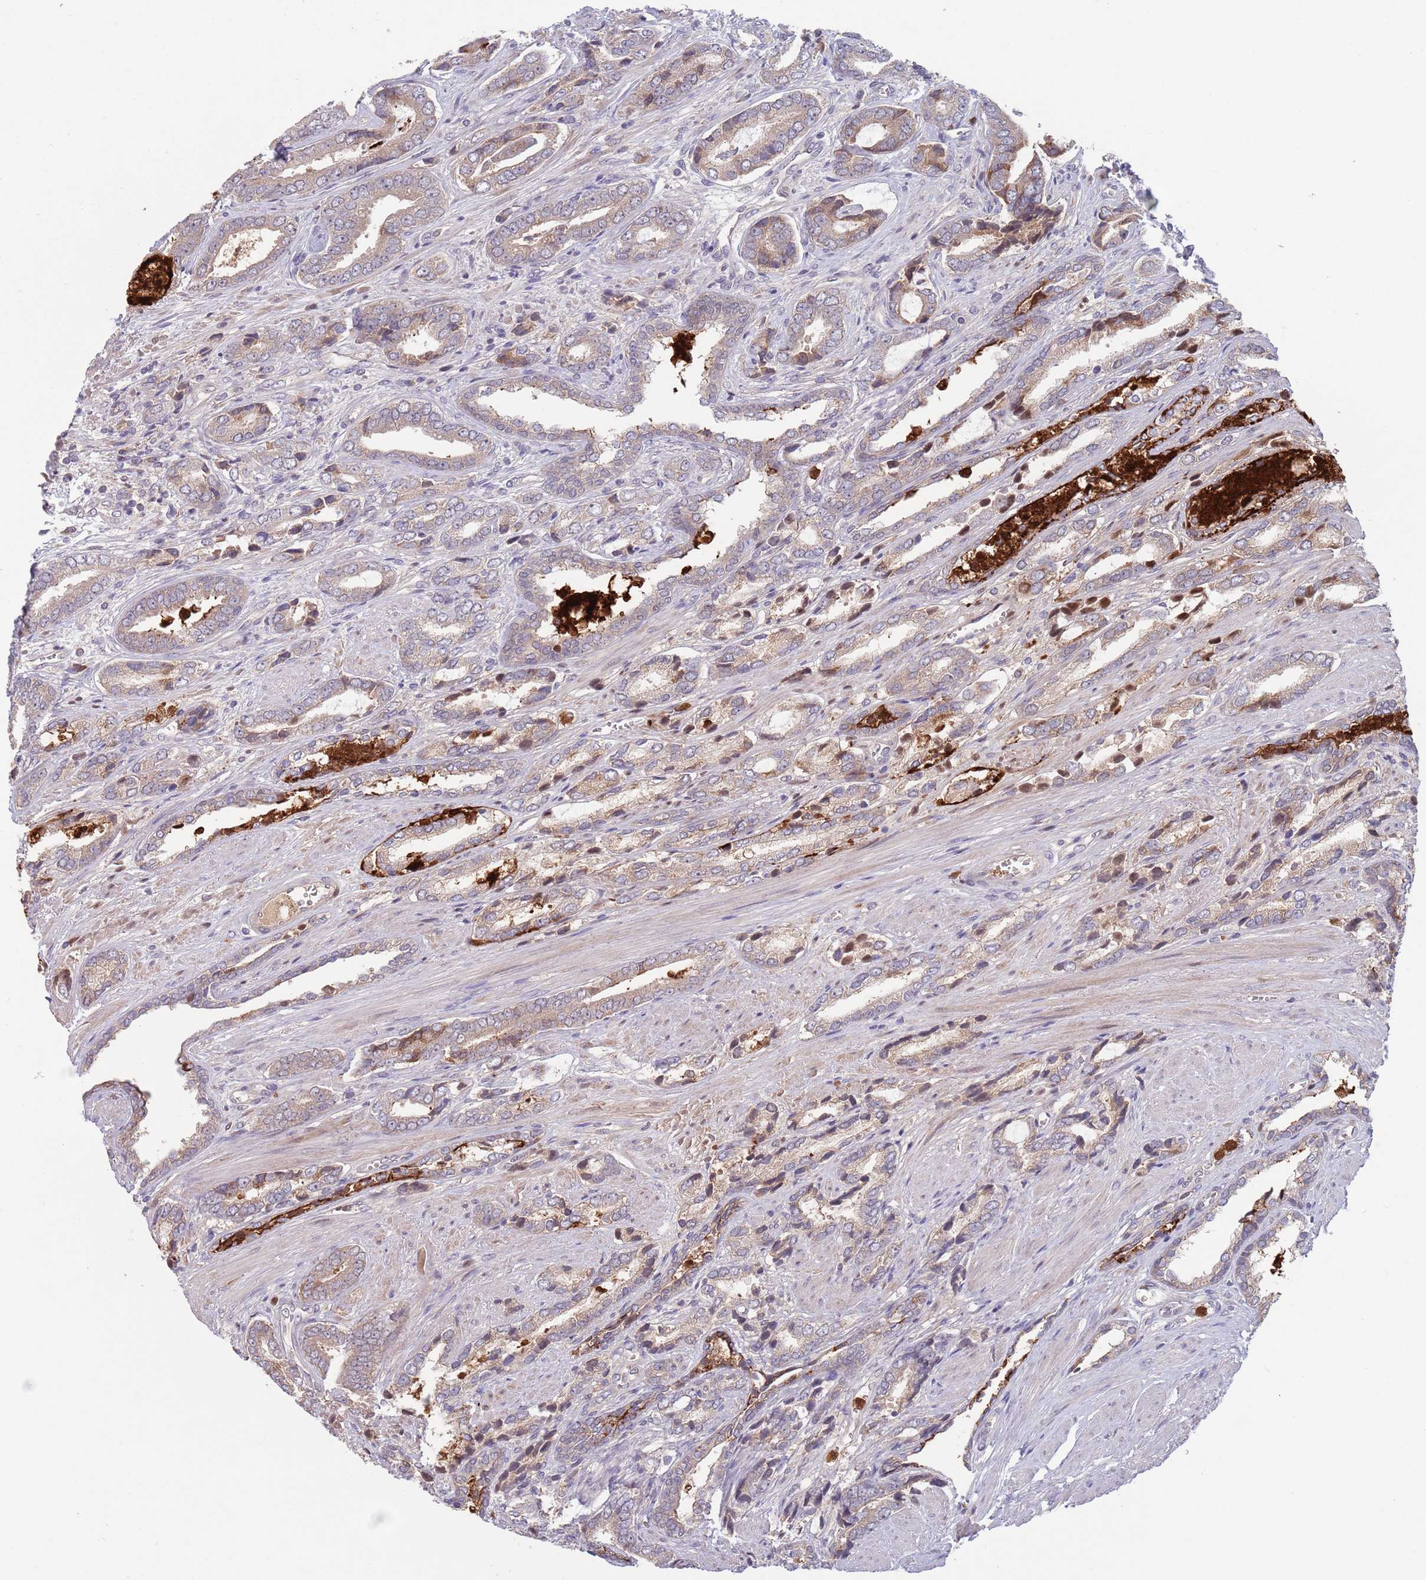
{"staining": {"intensity": "weak", "quantity": "25%-75%", "location": "cytoplasmic/membranous"}, "tissue": "prostate cancer", "cell_type": "Tumor cells", "image_type": "cancer", "snomed": [{"axis": "morphology", "description": "Adenocarcinoma, NOS"}, {"axis": "topography", "description": "Prostate and seminal vesicle, NOS"}], "caption": "An image of human prostate cancer stained for a protein shows weak cytoplasmic/membranous brown staining in tumor cells.", "gene": "TYW1", "patient": {"sex": "male", "age": 76}}